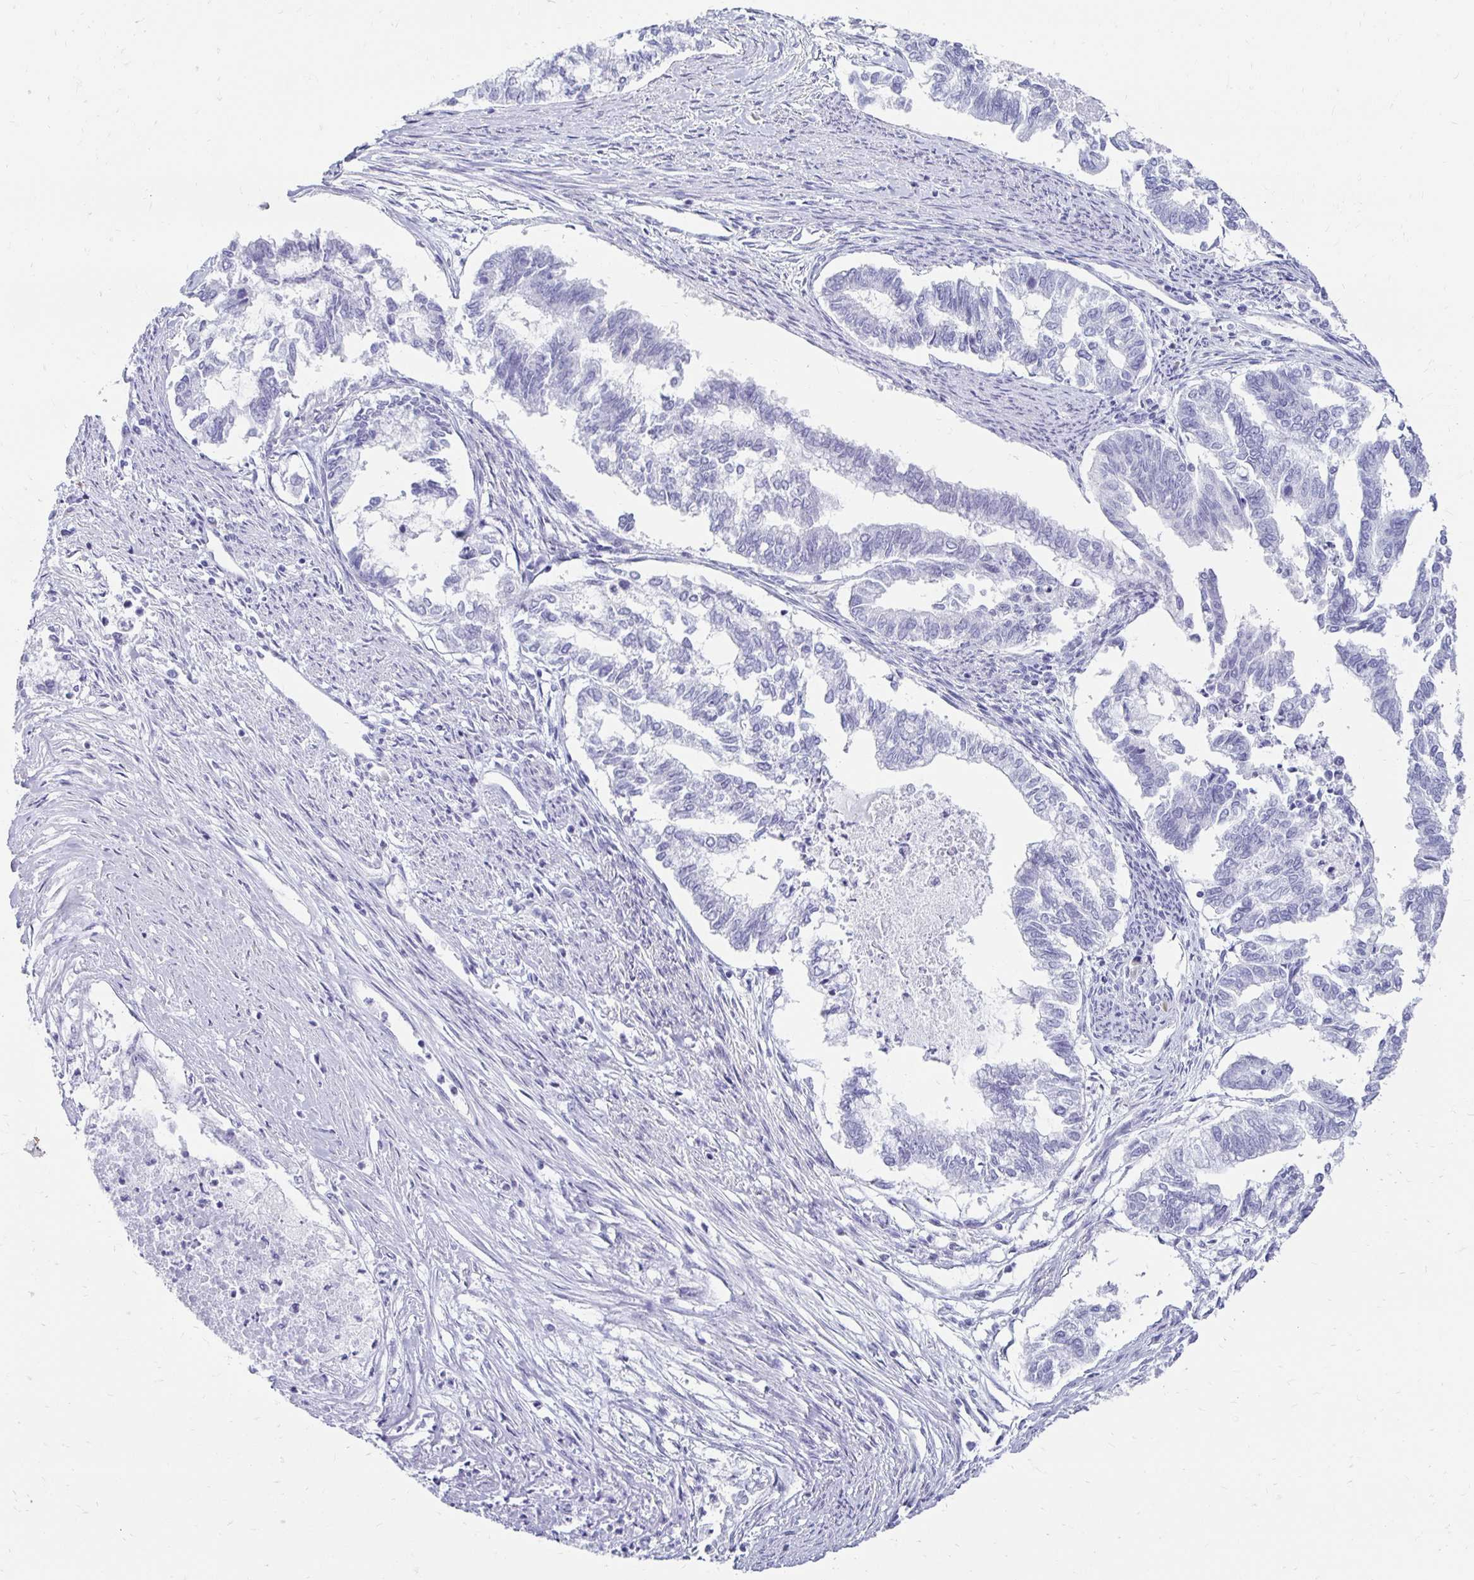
{"staining": {"intensity": "negative", "quantity": "none", "location": "none"}, "tissue": "endometrial cancer", "cell_type": "Tumor cells", "image_type": "cancer", "snomed": [{"axis": "morphology", "description": "Adenocarcinoma, NOS"}, {"axis": "topography", "description": "Endometrium"}], "caption": "A photomicrograph of endometrial cancer stained for a protein reveals no brown staining in tumor cells. (Brightfield microscopy of DAB immunohistochemistry (IHC) at high magnification).", "gene": "CST6", "patient": {"sex": "female", "age": 79}}